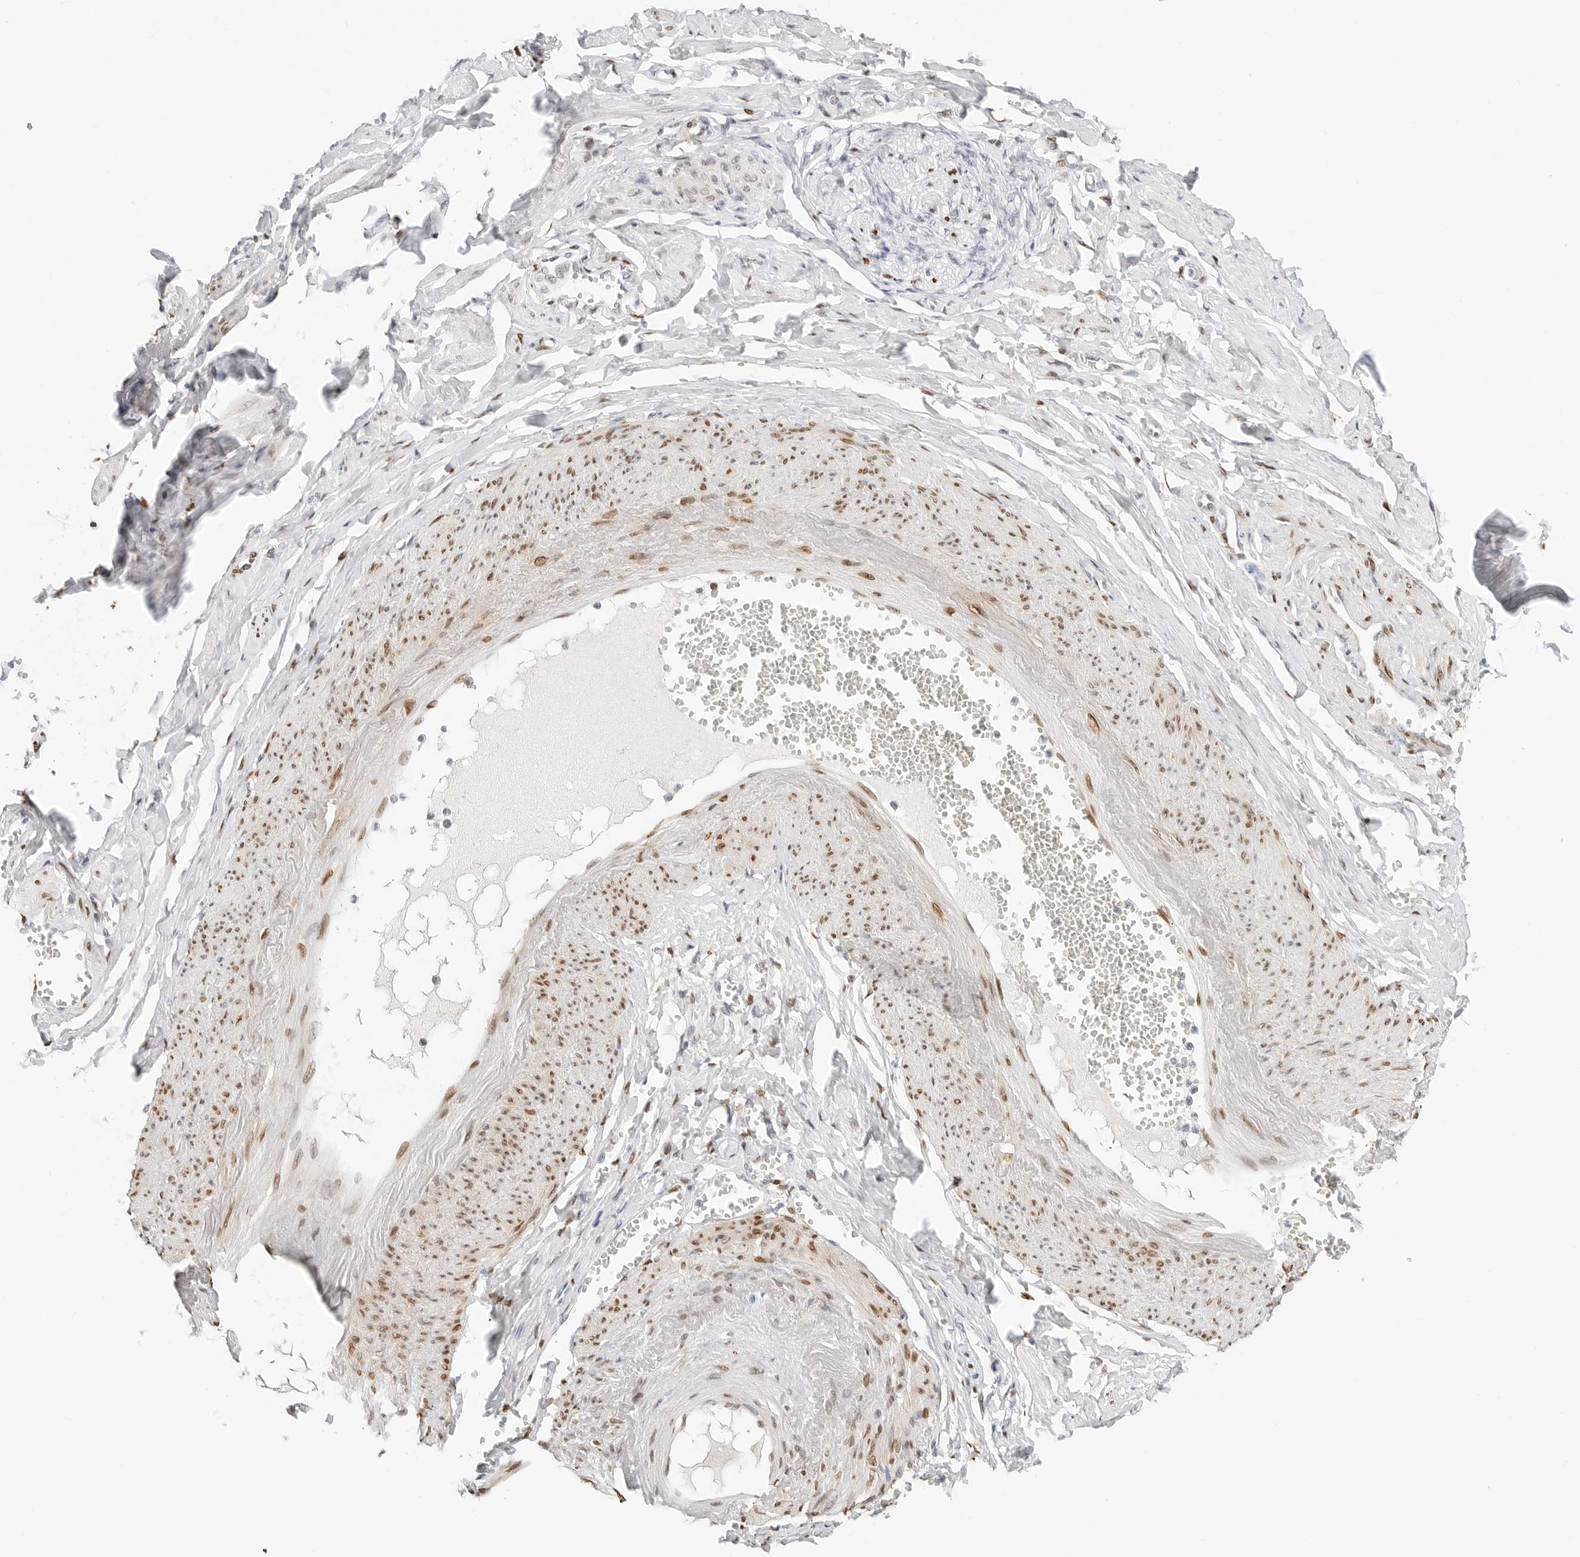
{"staining": {"intensity": "negative", "quantity": "none", "location": "none"}, "tissue": "adipose tissue", "cell_type": "Adipocytes", "image_type": "normal", "snomed": [{"axis": "morphology", "description": "Normal tissue, NOS"}, {"axis": "topography", "description": "Vascular tissue"}, {"axis": "topography", "description": "Fallopian tube"}, {"axis": "topography", "description": "Ovary"}], "caption": "Adipocytes show no significant expression in normal adipose tissue.", "gene": "SPIDR", "patient": {"sex": "female", "age": 67}}